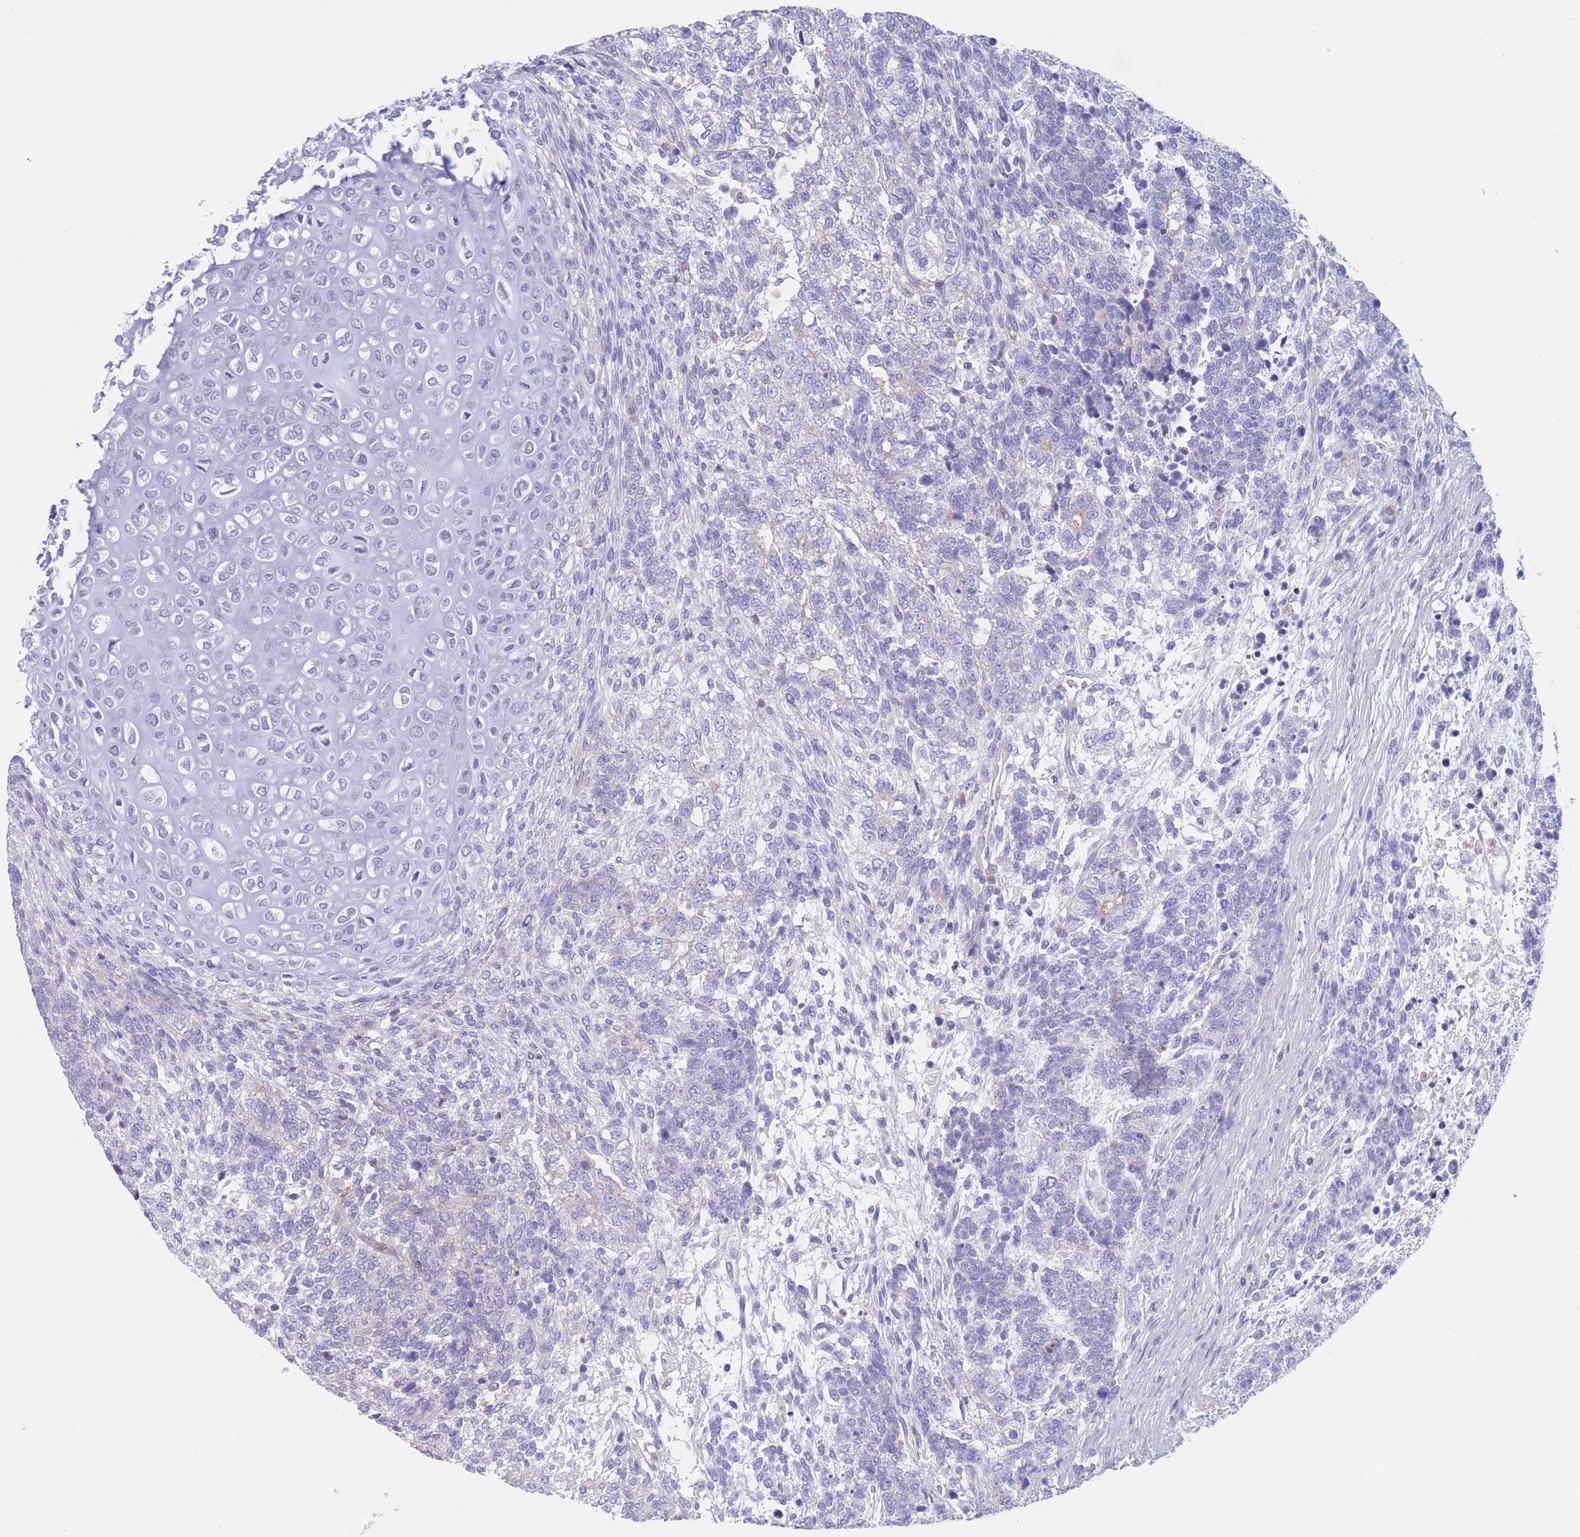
{"staining": {"intensity": "negative", "quantity": "none", "location": "none"}, "tissue": "testis cancer", "cell_type": "Tumor cells", "image_type": "cancer", "snomed": [{"axis": "morphology", "description": "Carcinoma, Embryonal, NOS"}, {"axis": "topography", "description": "Testis"}], "caption": "IHC photomicrograph of neoplastic tissue: human testis embryonal carcinoma stained with DAB reveals no significant protein expression in tumor cells. (DAB immunohistochemistry (IHC), high magnification).", "gene": "ADH1A", "patient": {"sex": "male", "age": 23}}